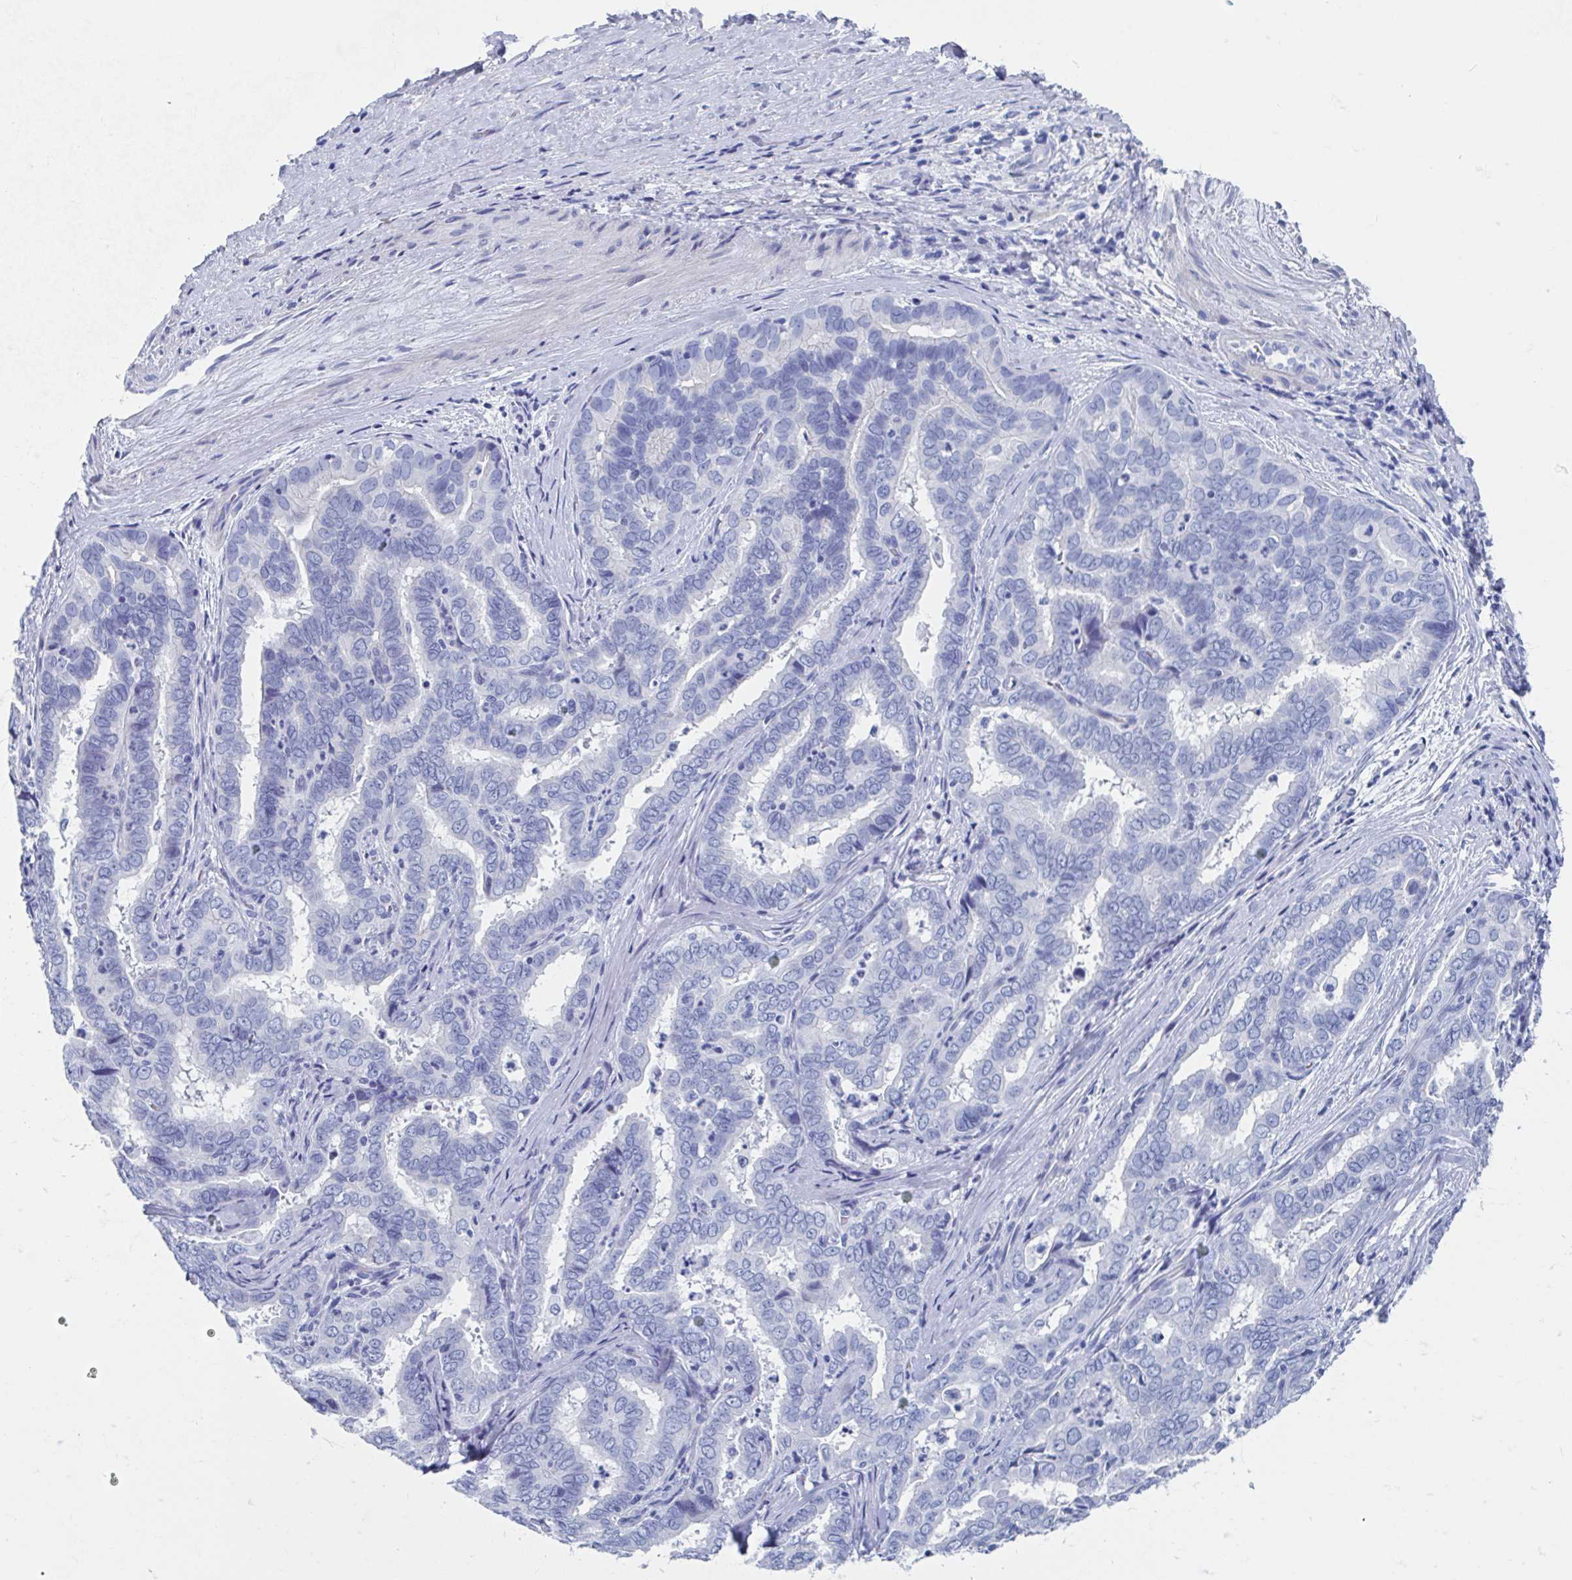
{"staining": {"intensity": "negative", "quantity": "none", "location": "none"}, "tissue": "liver cancer", "cell_type": "Tumor cells", "image_type": "cancer", "snomed": [{"axis": "morphology", "description": "Cholangiocarcinoma"}, {"axis": "topography", "description": "Liver"}], "caption": "An image of human liver cholangiocarcinoma is negative for staining in tumor cells. The staining was performed using DAB to visualize the protein expression in brown, while the nuclei were stained in blue with hematoxylin (Magnification: 20x).", "gene": "SHCBP1L", "patient": {"sex": "female", "age": 64}}